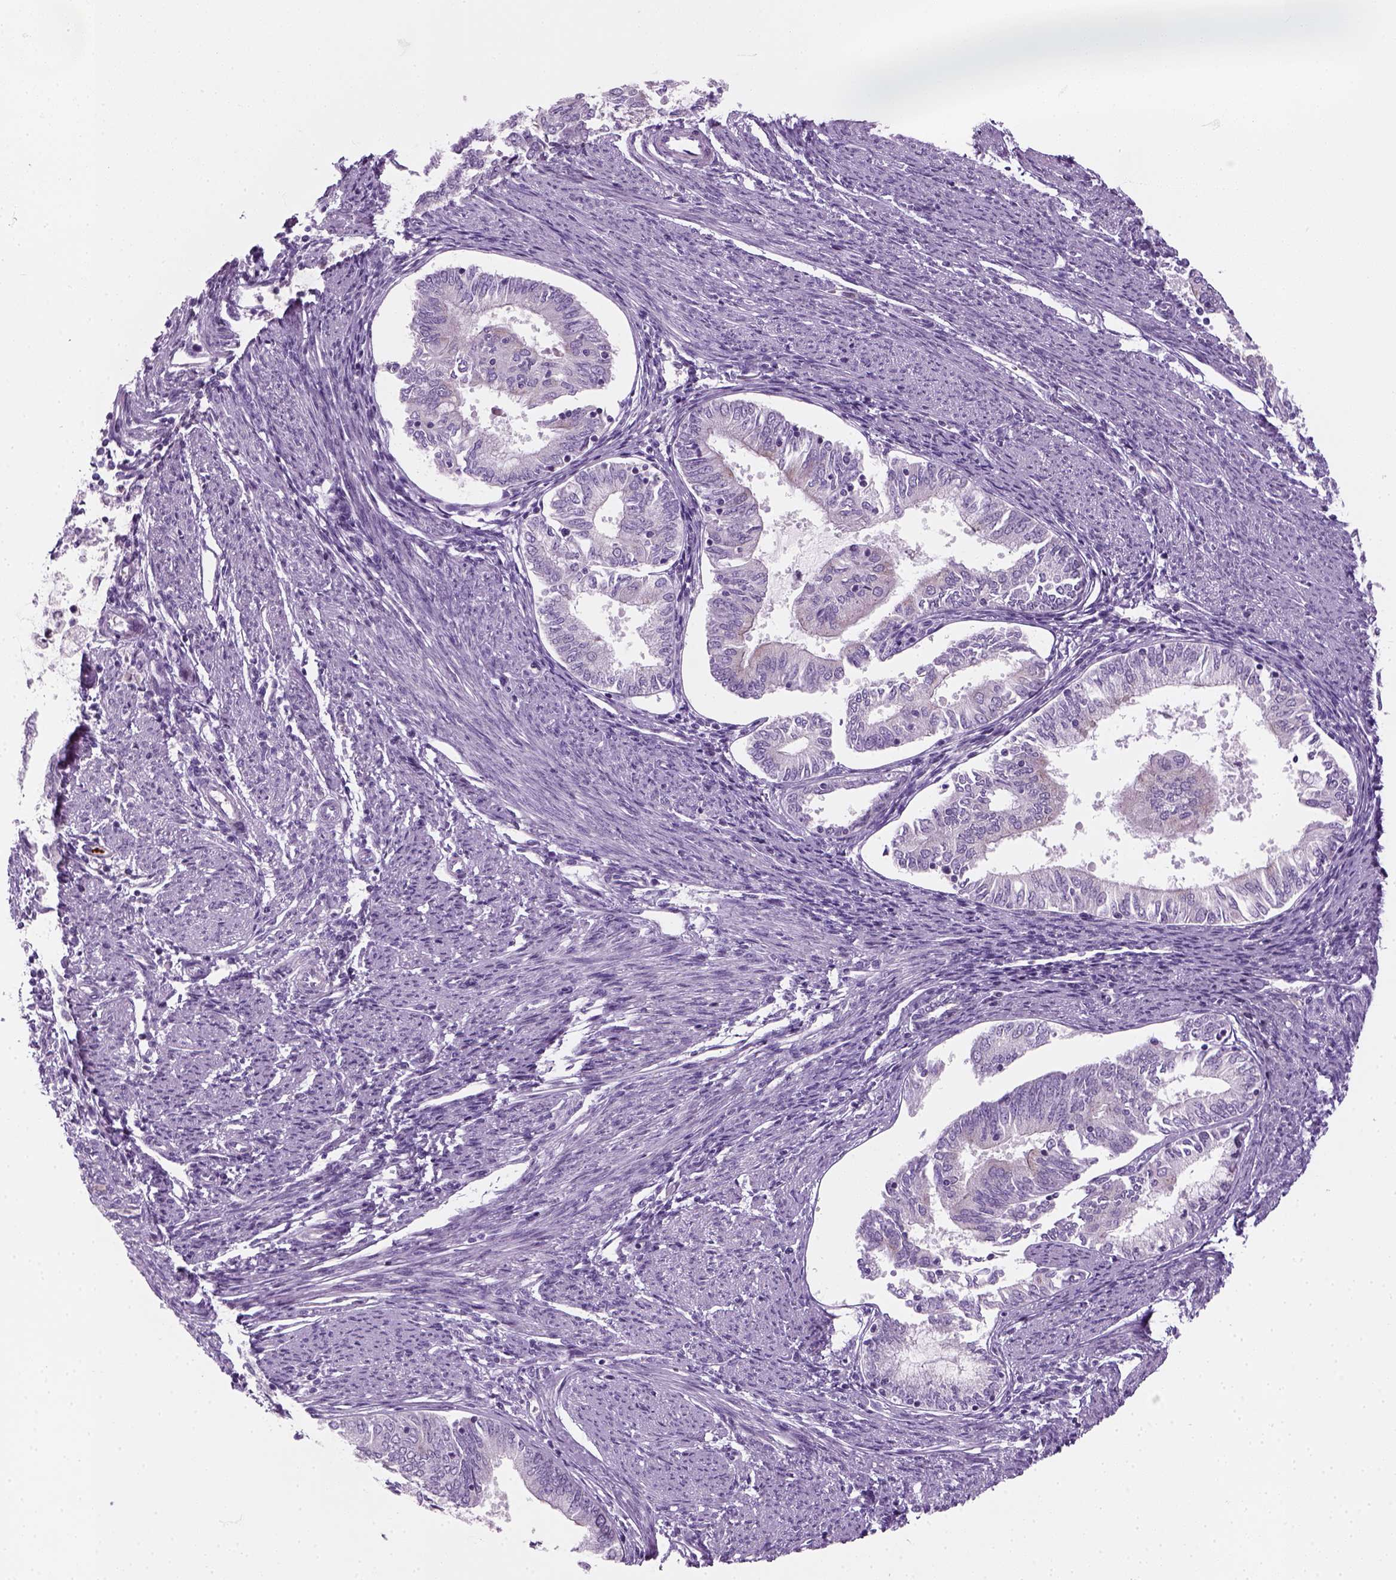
{"staining": {"intensity": "negative", "quantity": "none", "location": "none"}, "tissue": "endometrial cancer", "cell_type": "Tumor cells", "image_type": "cancer", "snomed": [{"axis": "morphology", "description": "Adenocarcinoma, NOS"}, {"axis": "topography", "description": "Endometrium"}], "caption": "Tumor cells are negative for brown protein staining in endometrial adenocarcinoma.", "gene": "IL4", "patient": {"sex": "female", "age": 79}}